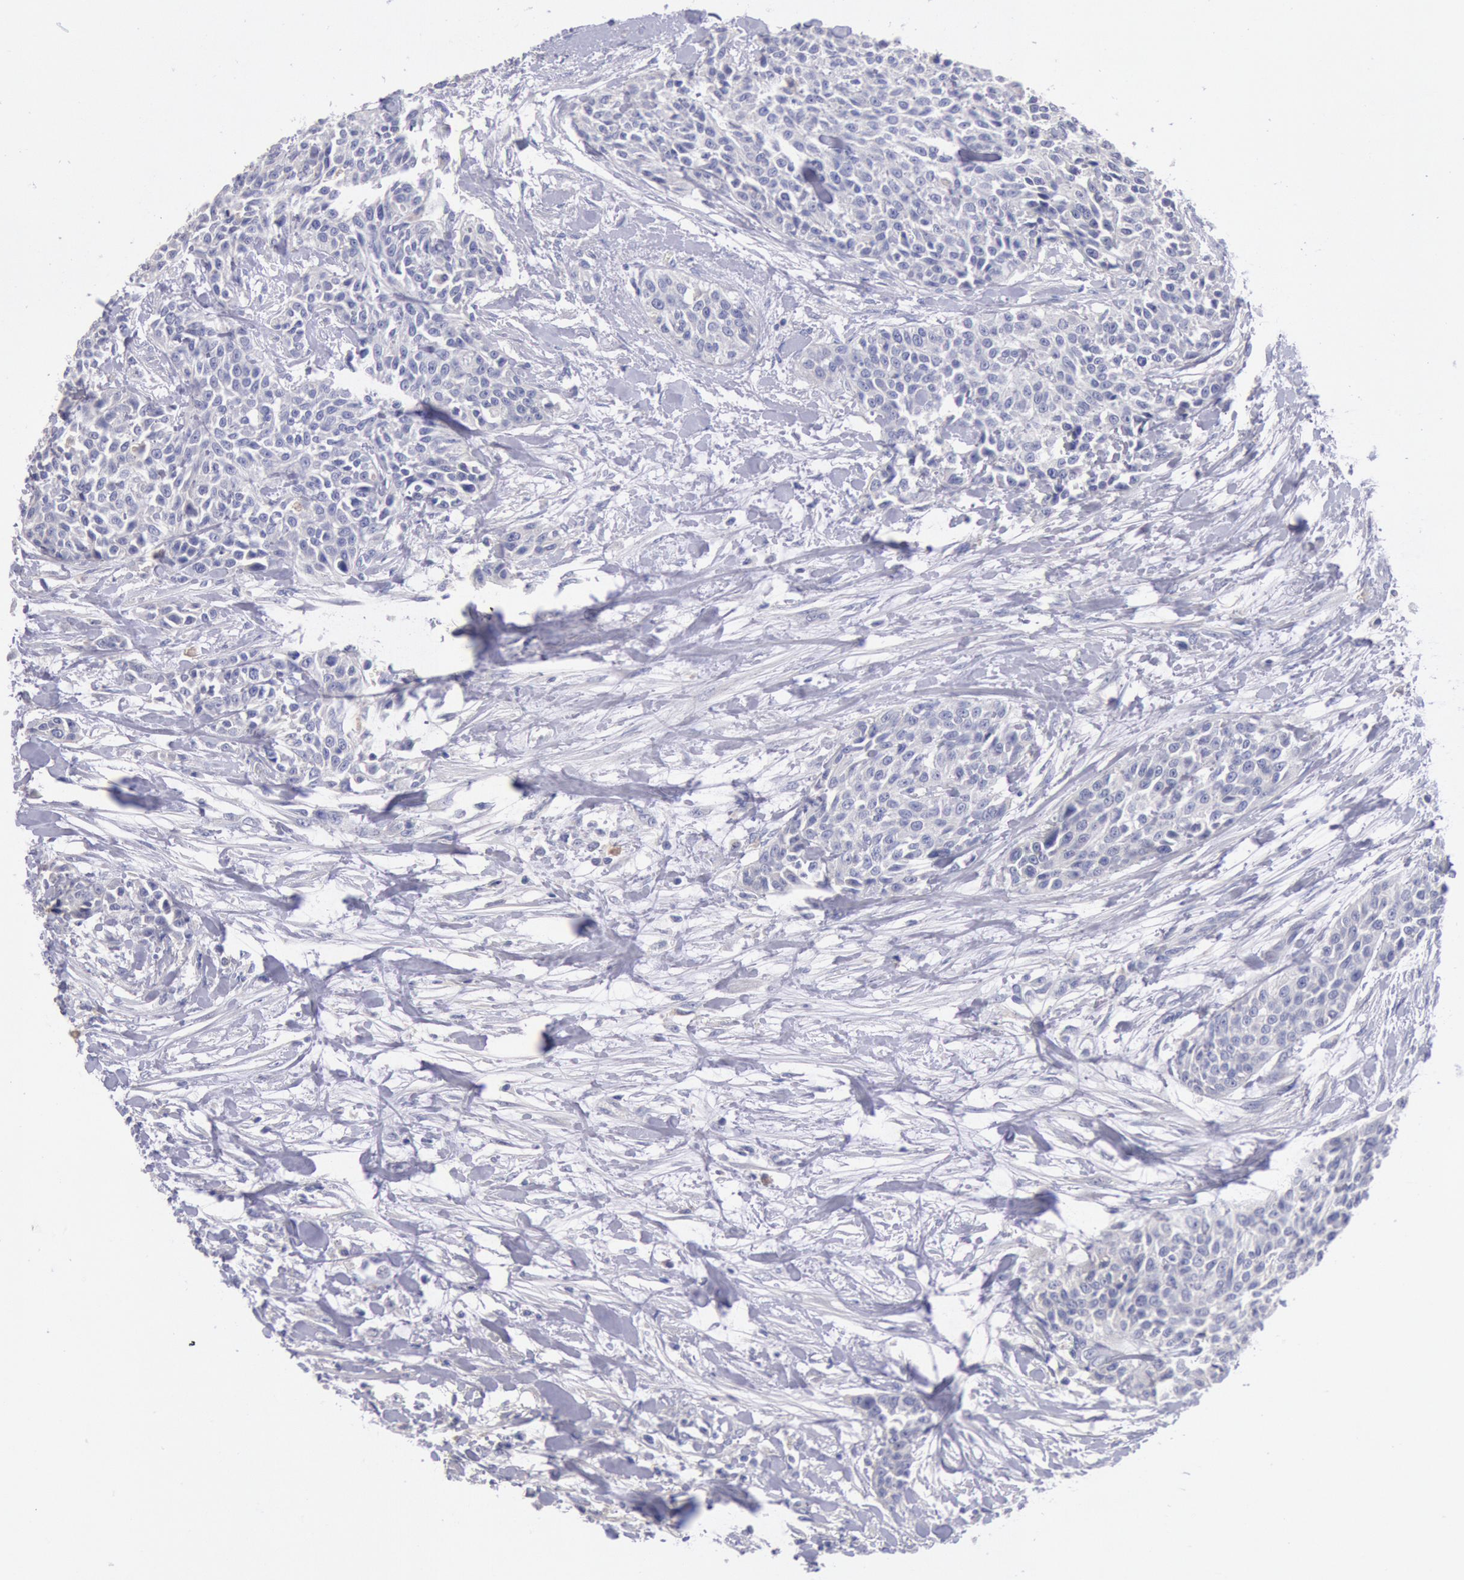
{"staining": {"intensity": "negative", "quantity": "none", "location": "none"}, "tissue": "urothelial cancer", "cell_type": "Tumor cells", "image_type": "cancer", "snomed": [{"axis": "morphology", "description": "Urothelial carcinoma, High grade"}, {"axis": "topography", "description": "Urinary bladder"}], "caption": "Immunohistochemistry (IHC) image of human urothelial cancer stained for a protein (brown), which demonstrates no staining in tumor cells. (DAB immunohistochemistry (IHC) with hematoxylin counter stain).", "gene": "GAL3ST1", "patient": {"sex": "male", "age": 56}}